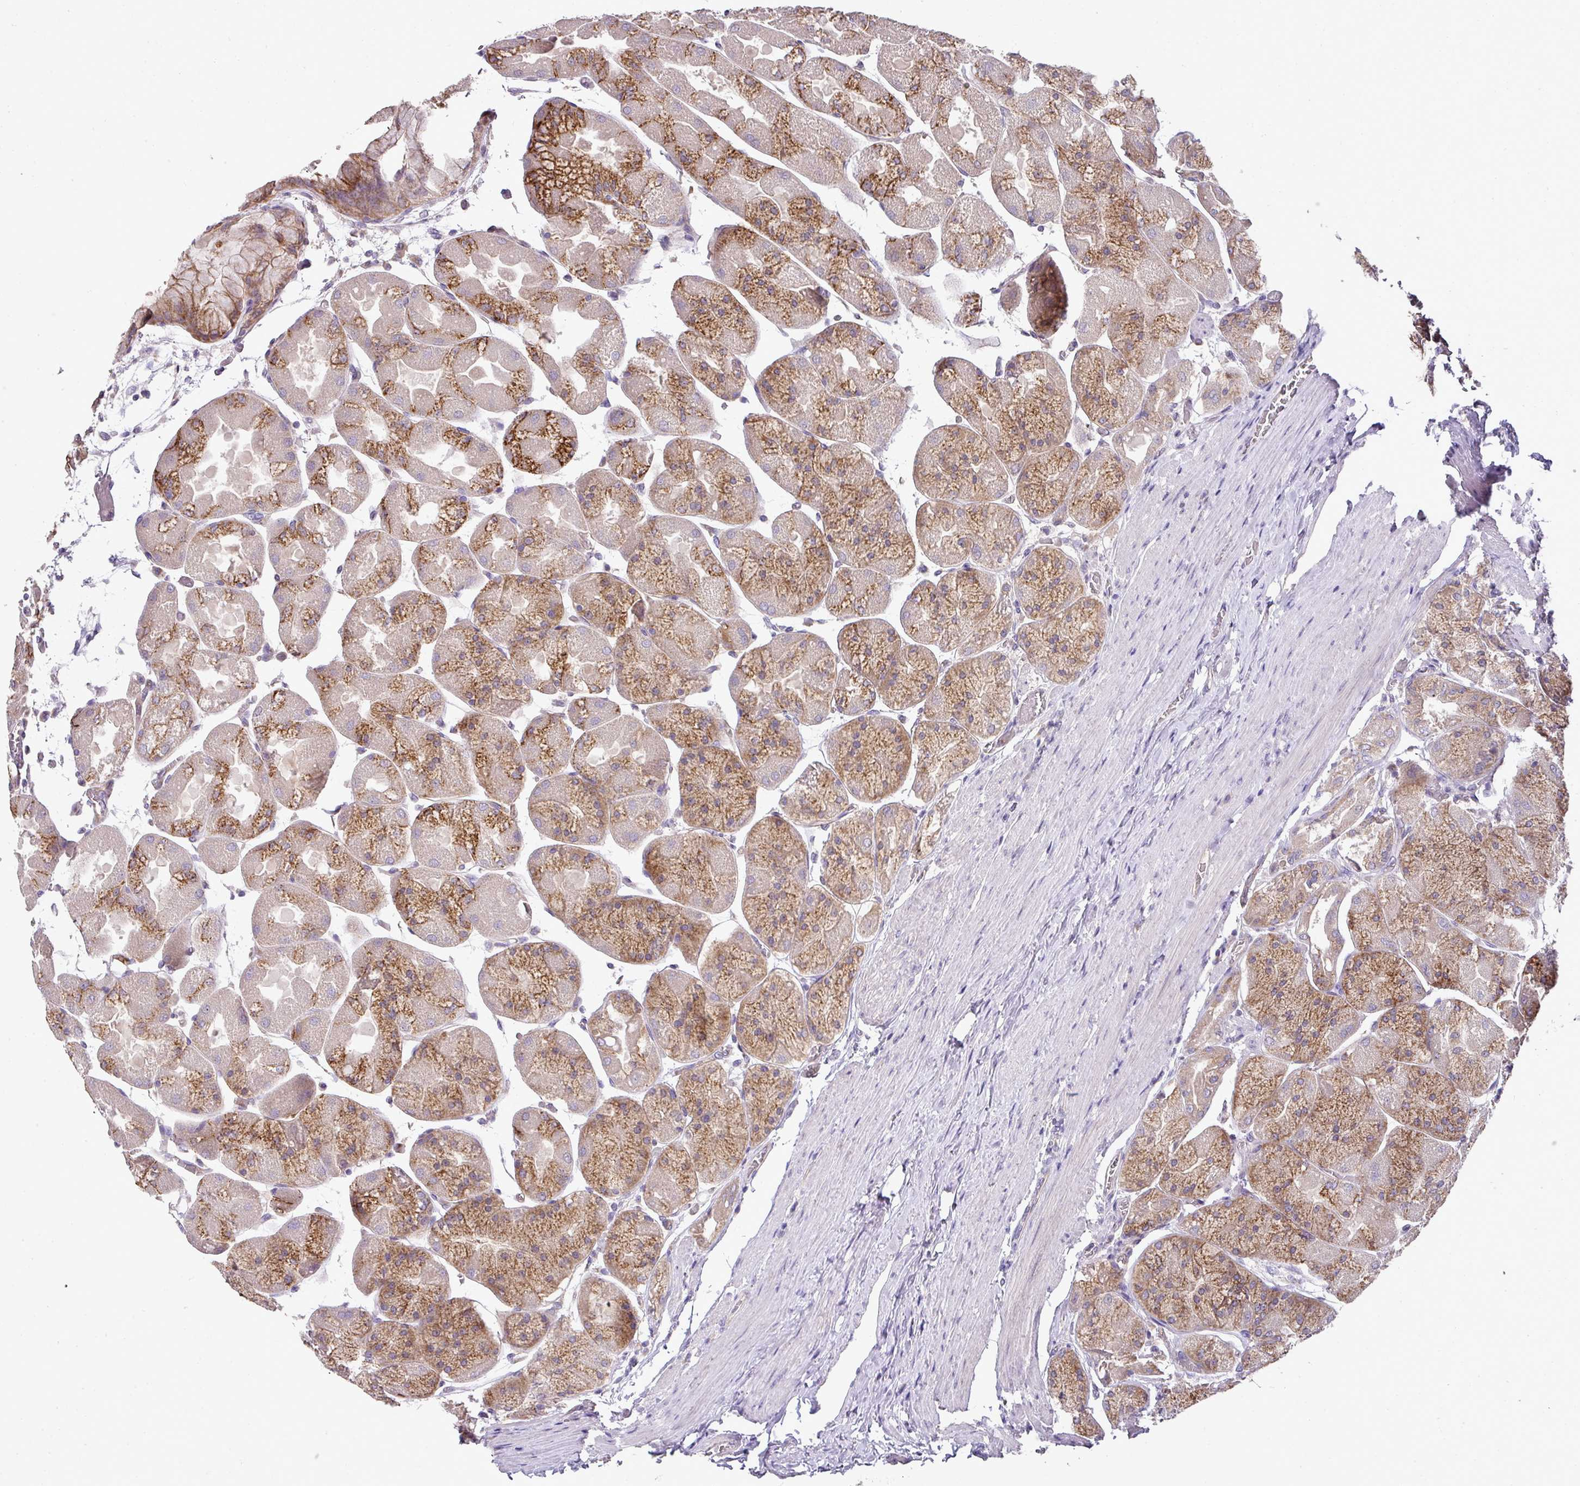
{"staining": {"intensity": "strong", "quantity": "25%-75%", "location": "cytoplasmic/membranous"}, "tissue": "stomach", "cell_type": "Glandular cells", "image_type": "normal", "snomed": [{"axis": "morphology", "description": "Normal tissue, NOS"}, {"axis": "topography", "description": "Stomach"}], "caption": "The histopathology image exhibits immunohistochemical staining of unremarkable stomach. There is strong cytoplasmic/membranous staining is identified in approximately 25%-75% of glandular cells. (brown staining indicates protein expression, while blue staining denotes nuclei).", "gene": "SKIC2", "patient": {"sex": "female", "age": 61}}